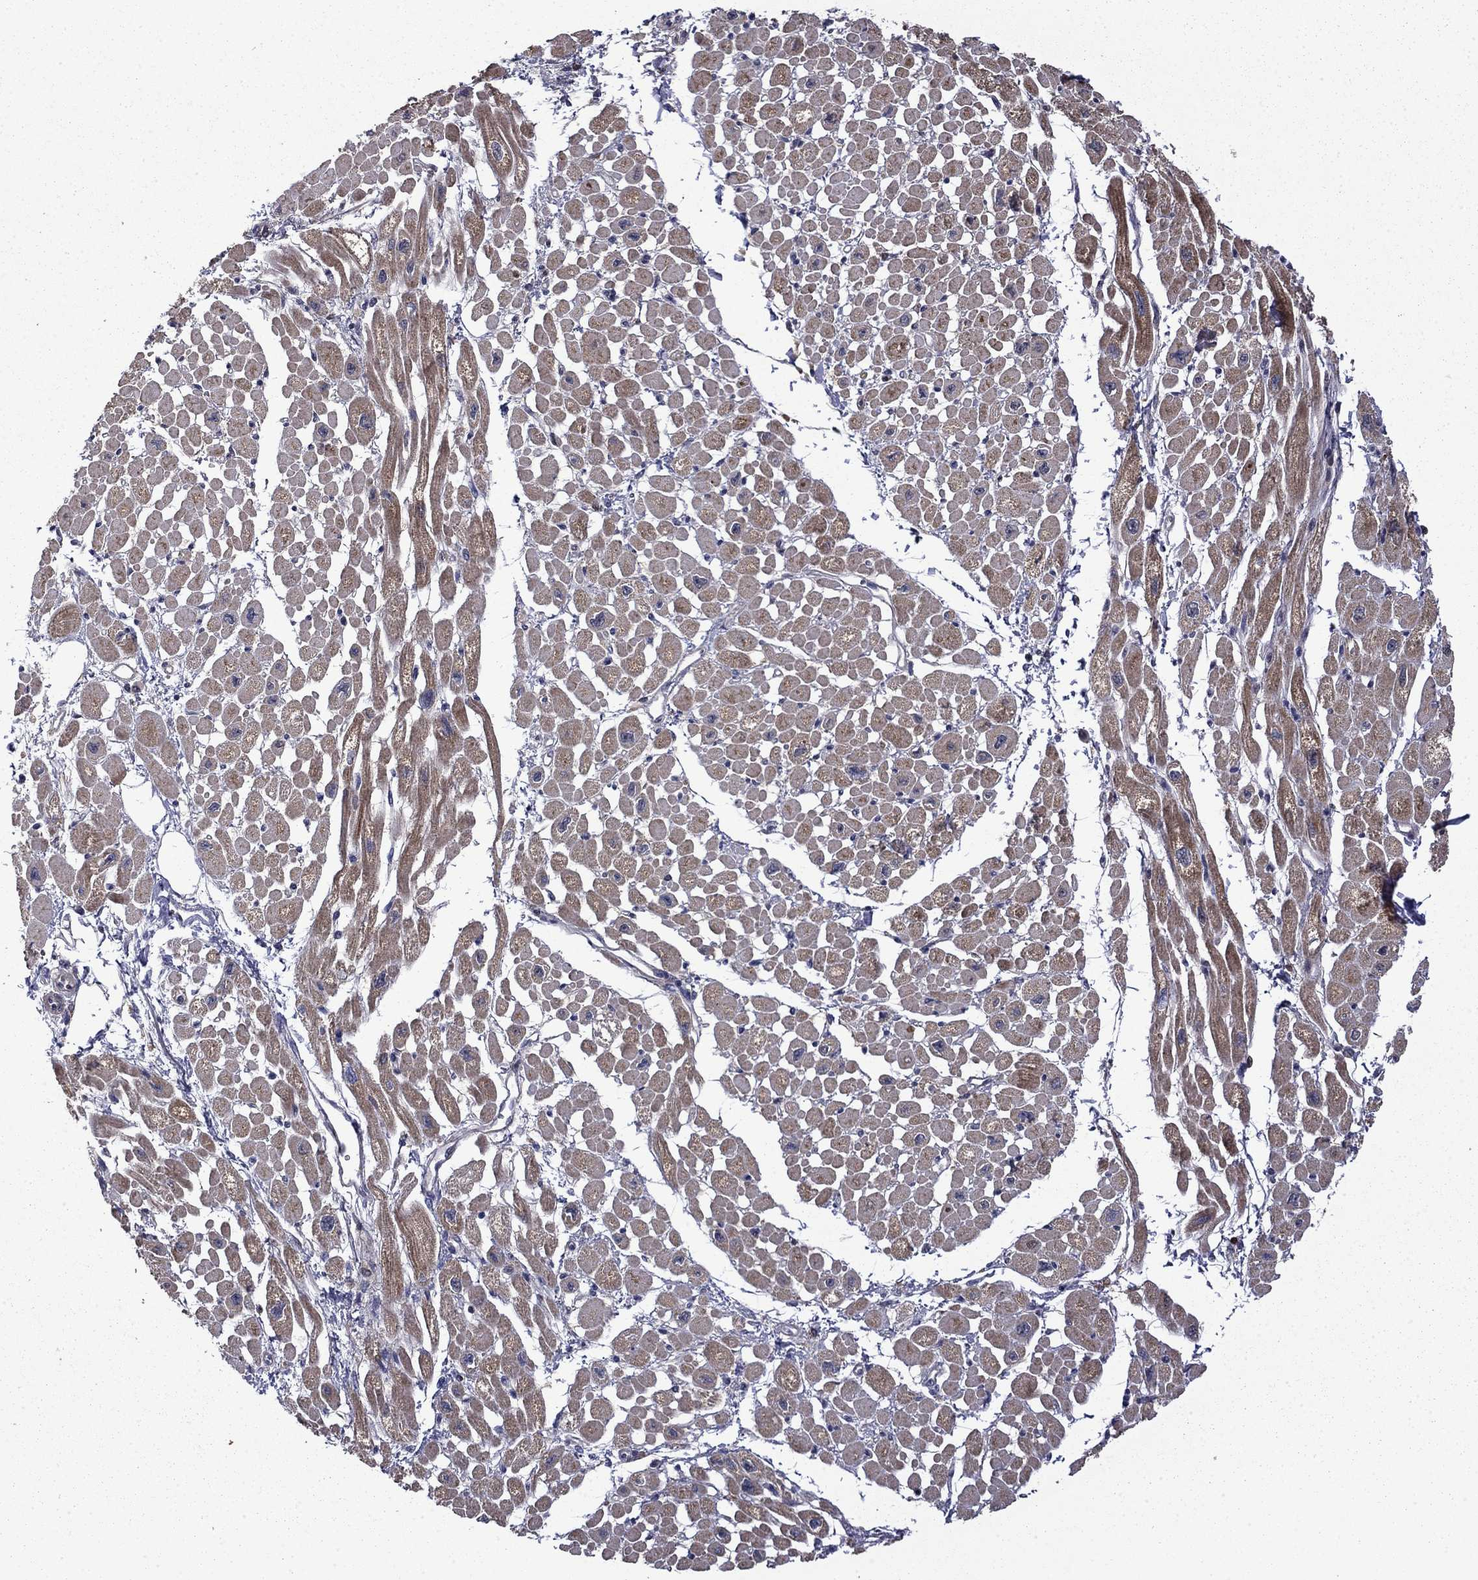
{"staining": {"intensity": "weak", "quantity": "25%-75%", "location": "cytoplasmic/membranous"}, "tissue": "heart muscle", "cell_type": "Cardiomyocytes", "image_type": "normal", "snomed": [{"axis": "morphology", "description": "Normal tissue, NOS"}, {"axis": "topography", "description": "Heart"}], "caption": "Immunohistochemistry (IHC) histopathology image of benign heart muscle: human heart muscle stained using immunohistochemistry (IHC) displays low levels of weak protein expression localized specifically in the cytoplasmic/membranous of cardiomyocytes, appearing as a cytoplasmic/membranous brown color.", "gene": "TPMT", "patient": {"sex": "male", "age": 66}}